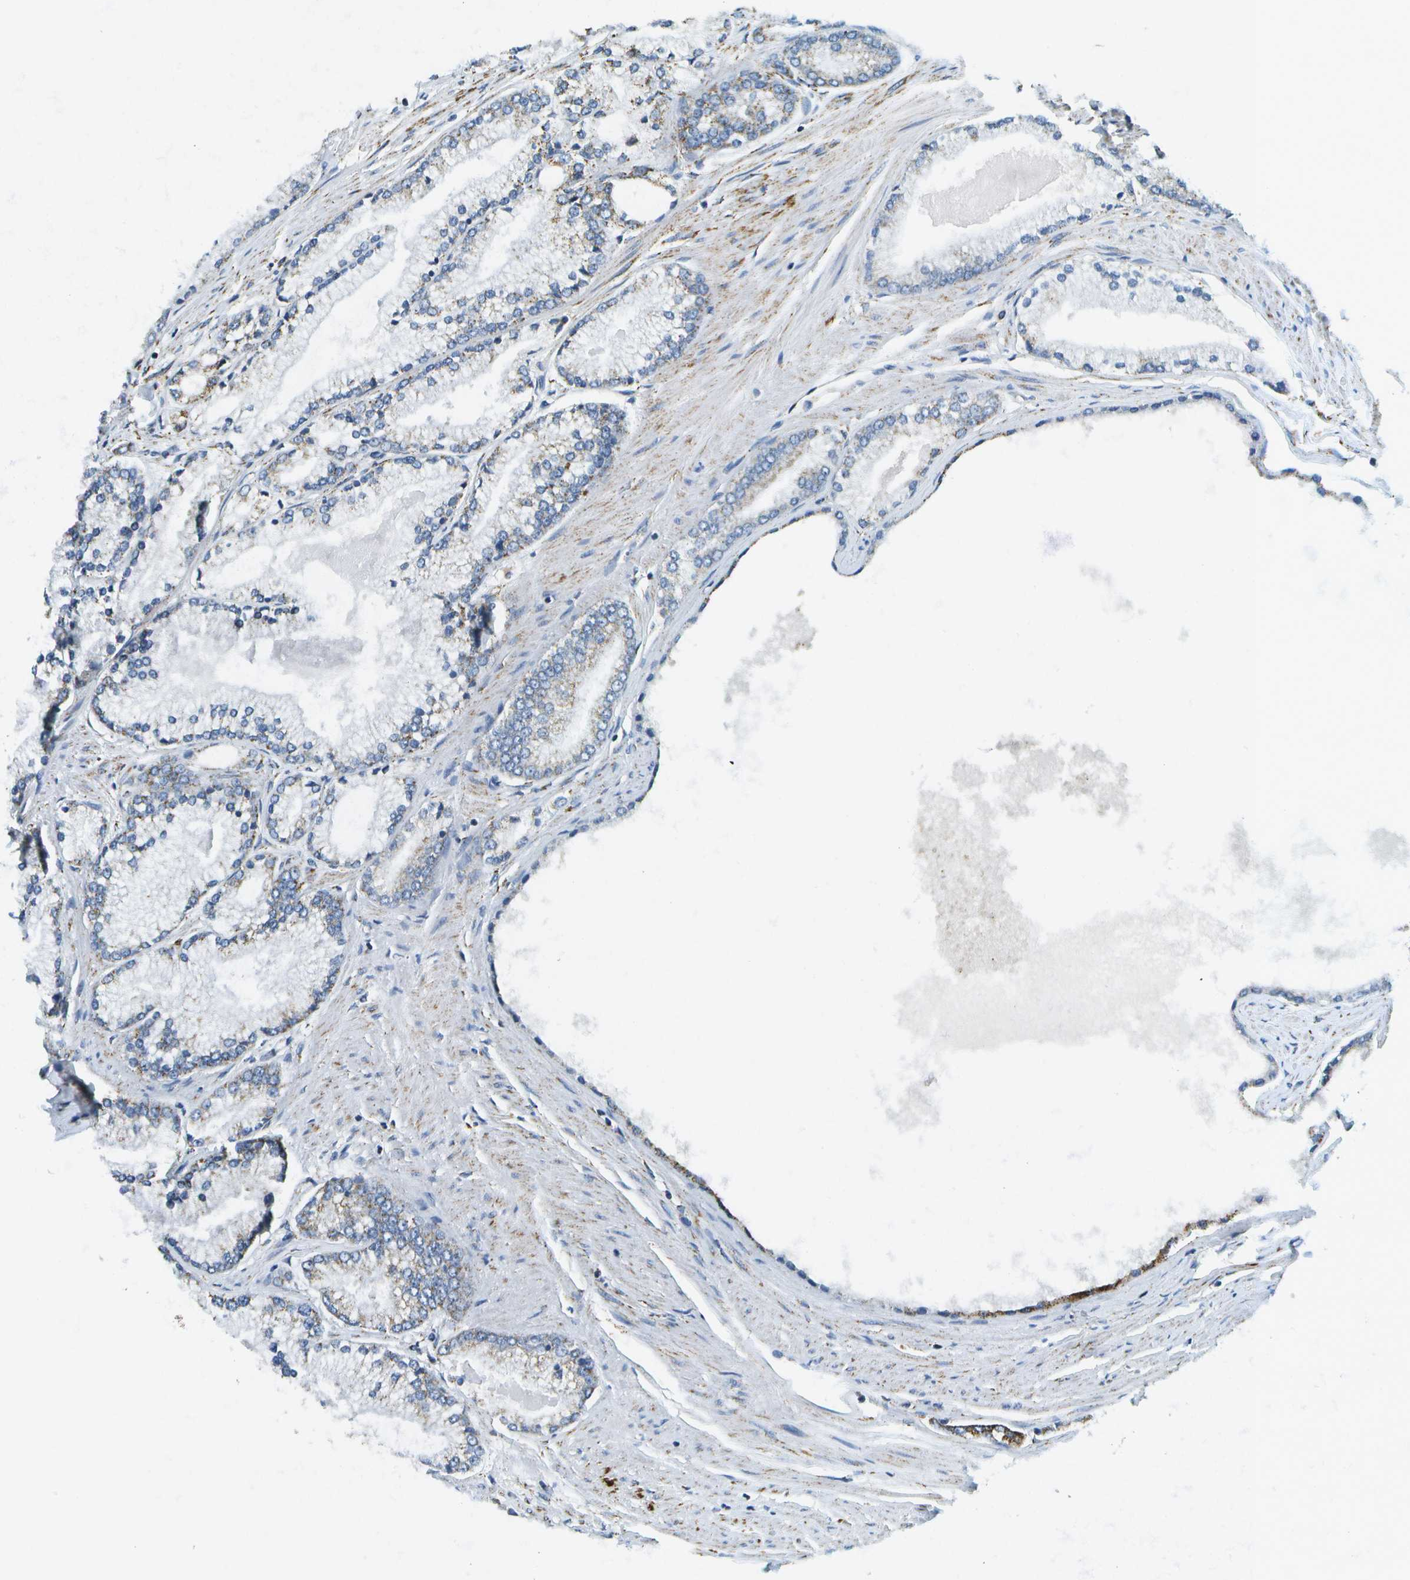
{"staining": {"intensity": "moderate", "quantity": "<25%", "location": "cytoplasmic/membranous"}, "tissue": "prostate cancer", "cell_type": "Tumor cells", "image_type": "cancer", "snomed": [{"axis": "morphology", "description": "Adenocarcinoma, High grade"}, {"axis": "topography", "description": "Prostate"}], "caption": "This is an image of immunohistochemistry staining of prostate cancer, which shows moderate staining in the cytoplasmic/membranous of tumor cells.", "gene": "HLCS", "patient": {"sex": "male", "age": 61}}